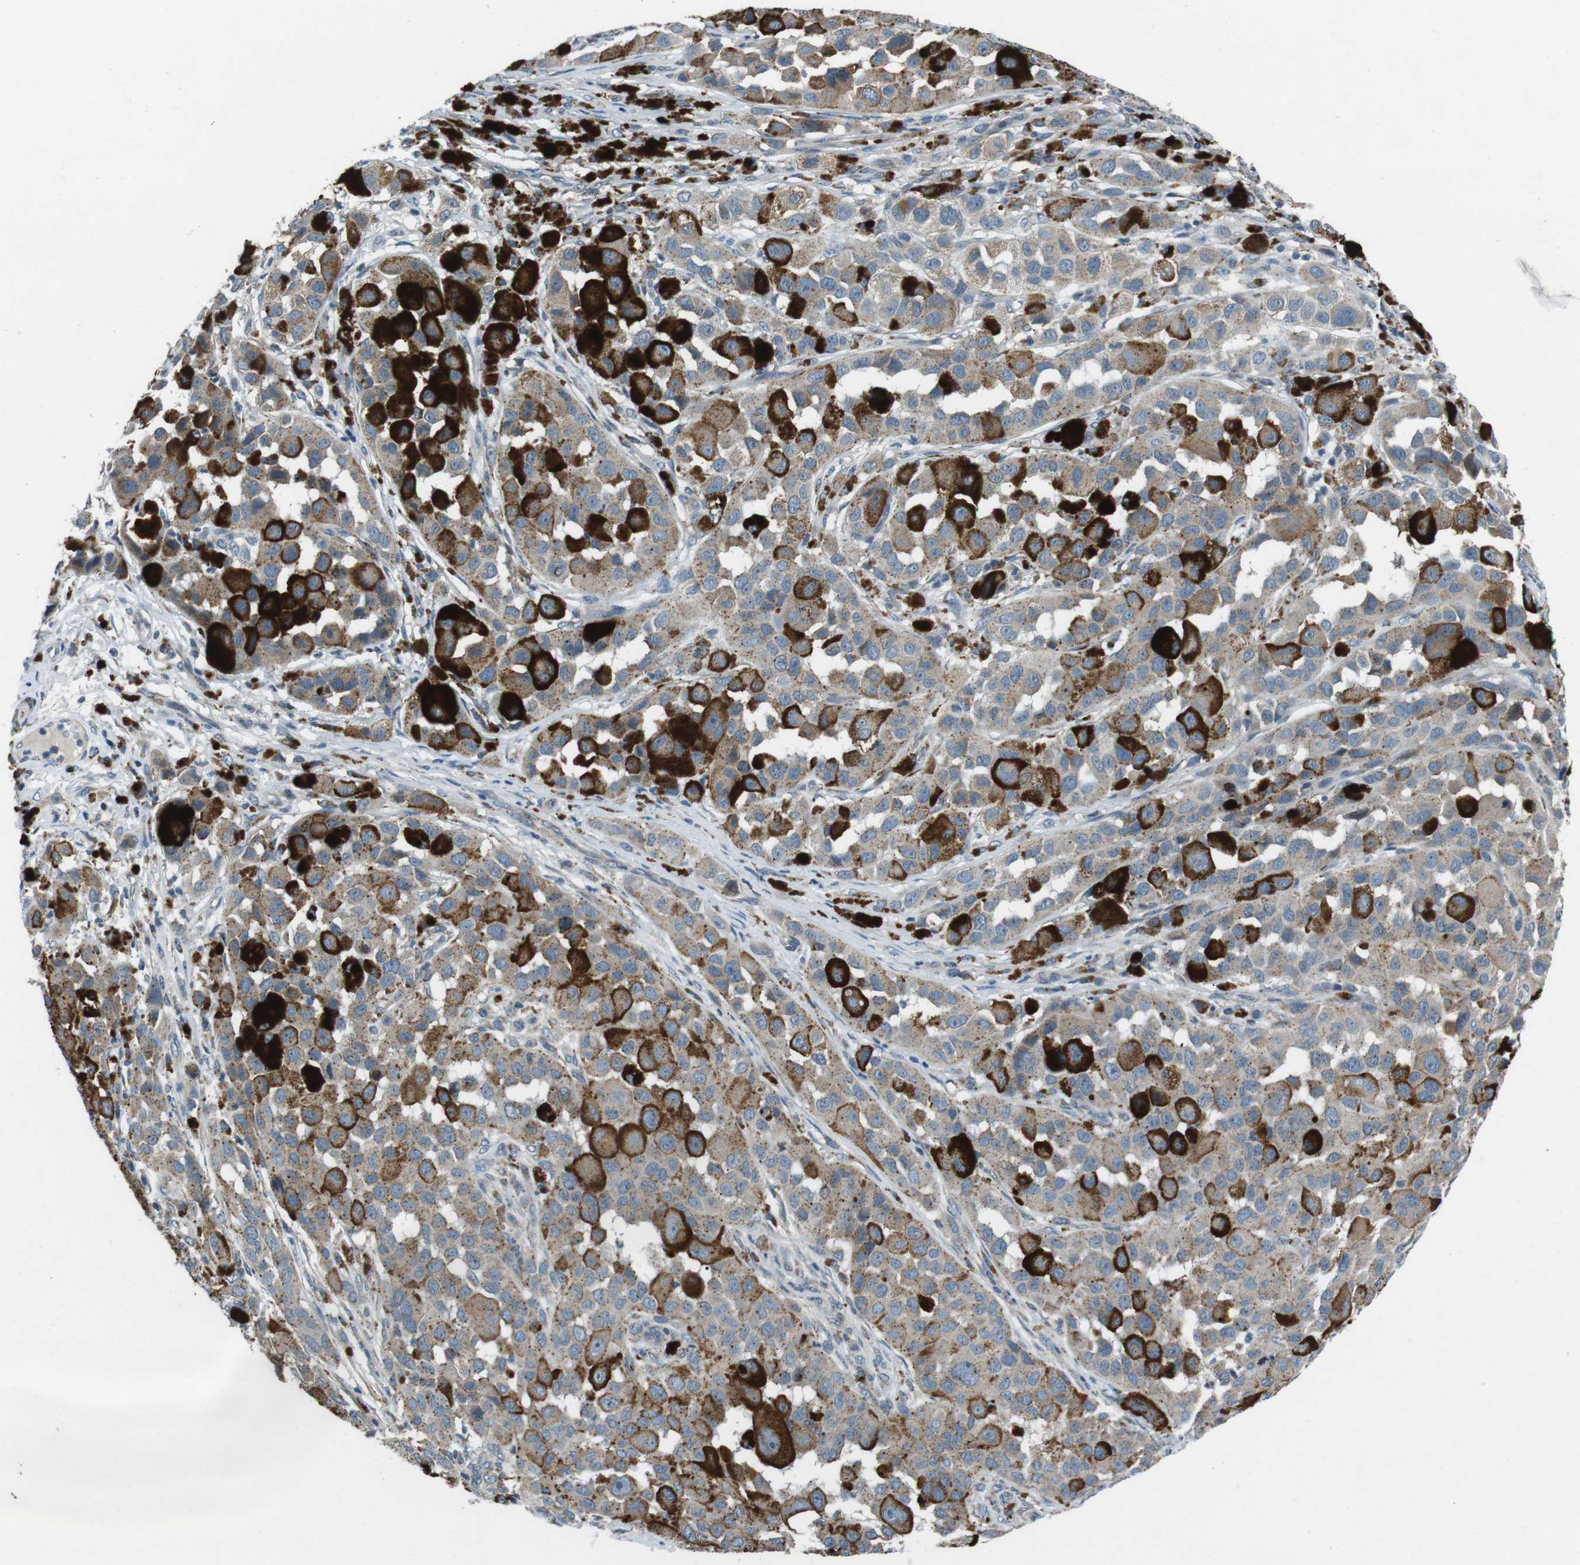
{"staining": {"intensity": "weak", "quantity": ">75%", "location": "cytoplasmic/membranous"}, "tissue": "melanoma", "cell_type": "Tumor cells", "image_type": "cancer", "snomed": [{"axis": "morphology", "description": "Malignant melanoma, NOS"}, {"axis": "topography", "description": "Skin"}], "caption": "Immunohistochemical staining of malignant melanoma exhibits low levels of weak cytoplasmic/membranous protein expression in about >75% of tumor cells.", "gene": "FAM3B", "patient": {"sex": "male", "age": 96}}